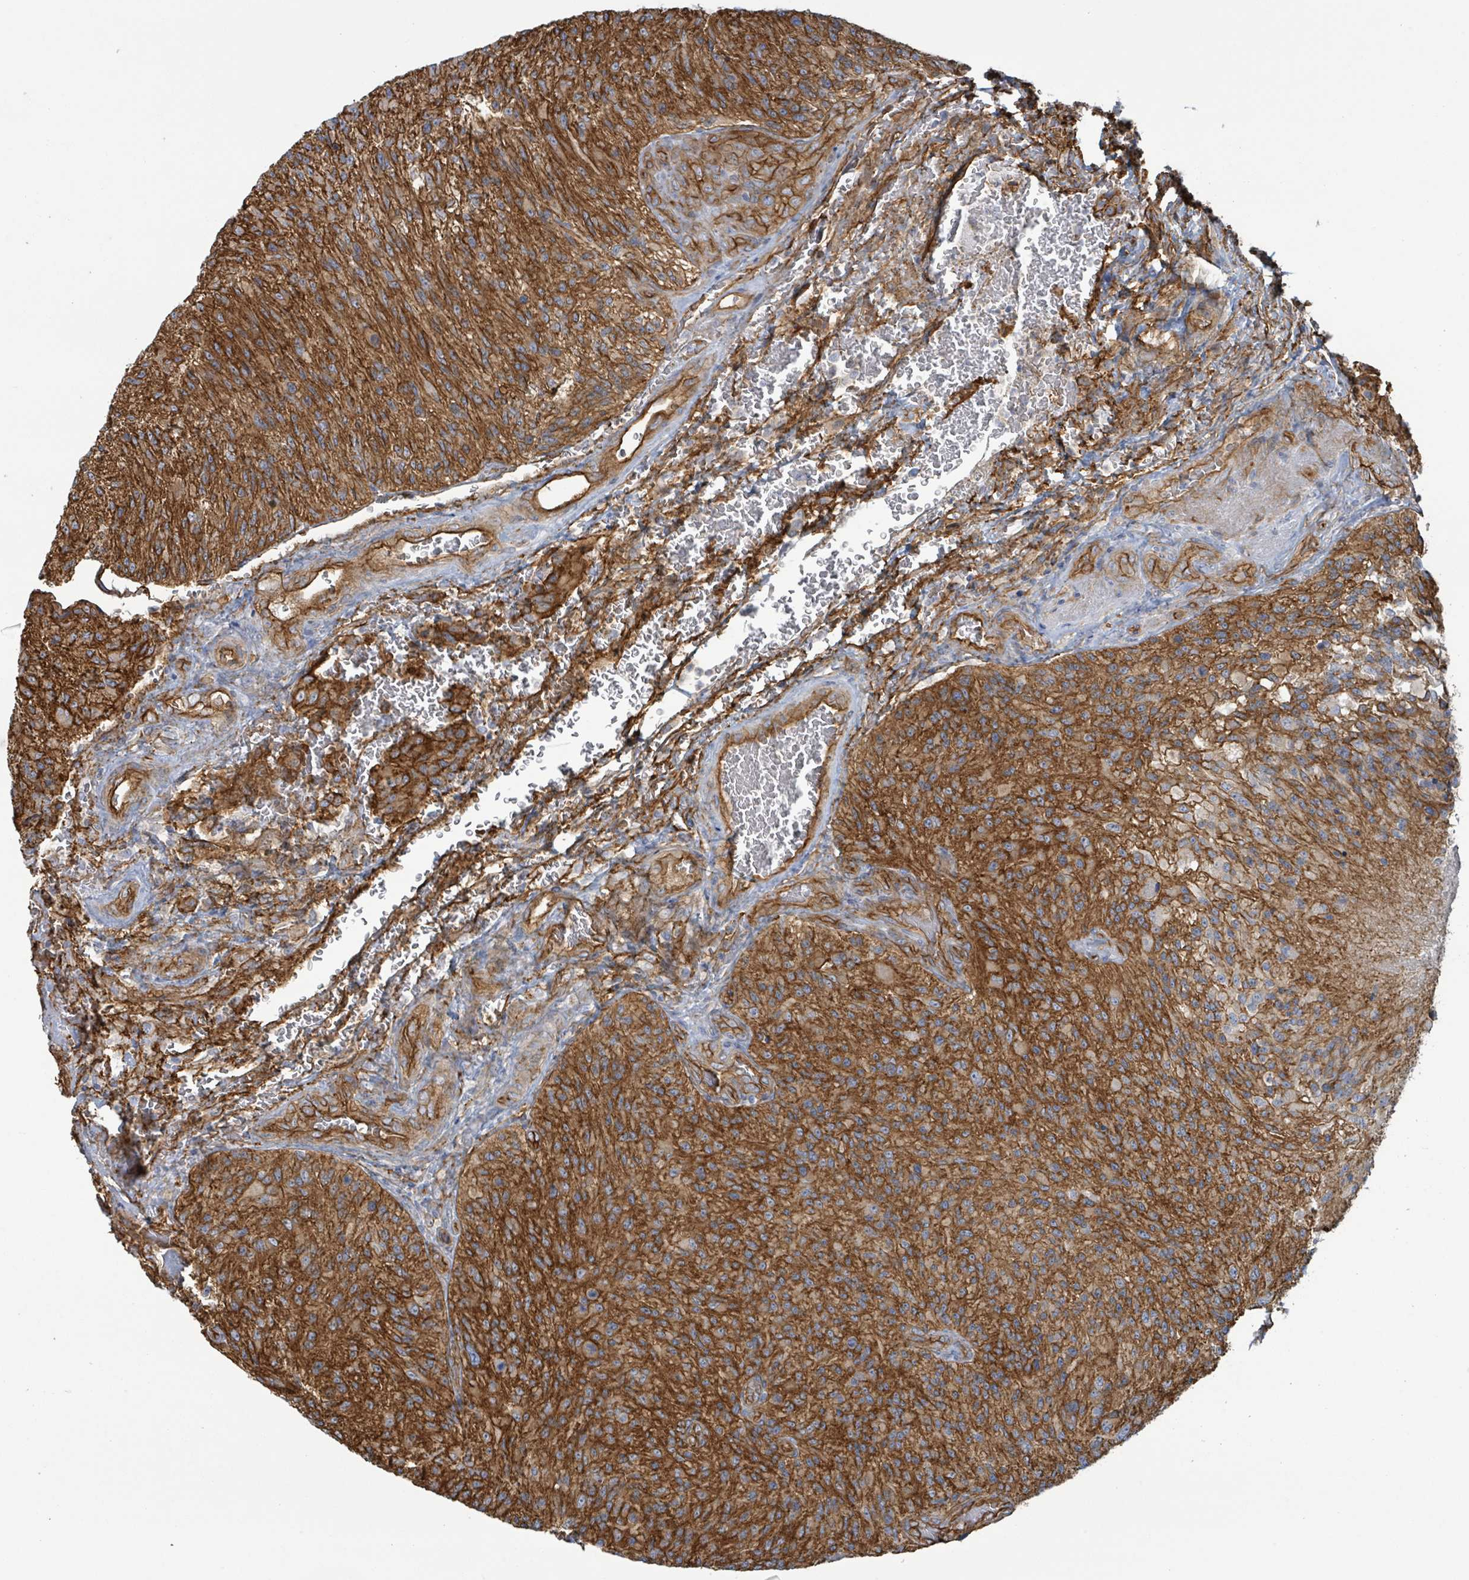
{"staining": {"intensity": "moderate", "quantity": "25%-75%", "location": "cytoplasmic/membranous"}, "tissue": "glioma", "cell_type": "Tumor cells", "image_type": "cancer", "snomed": [{"axis": "morphology", "description": "Normal tissue, NOS"}, {"axis": "morphology", "description": "Glioma, malignant, High grade"}, {"axis": "topography", "description": "Cerebral cortex"}], "caption": "Glioma stained with a brown dye demonstrates moderate cytoplasmic/membranous positive positivity in approximately 25%-75% of tumor cells.", "gene": "LDOC1", "patient": {"sex": "male", "age": 56}}